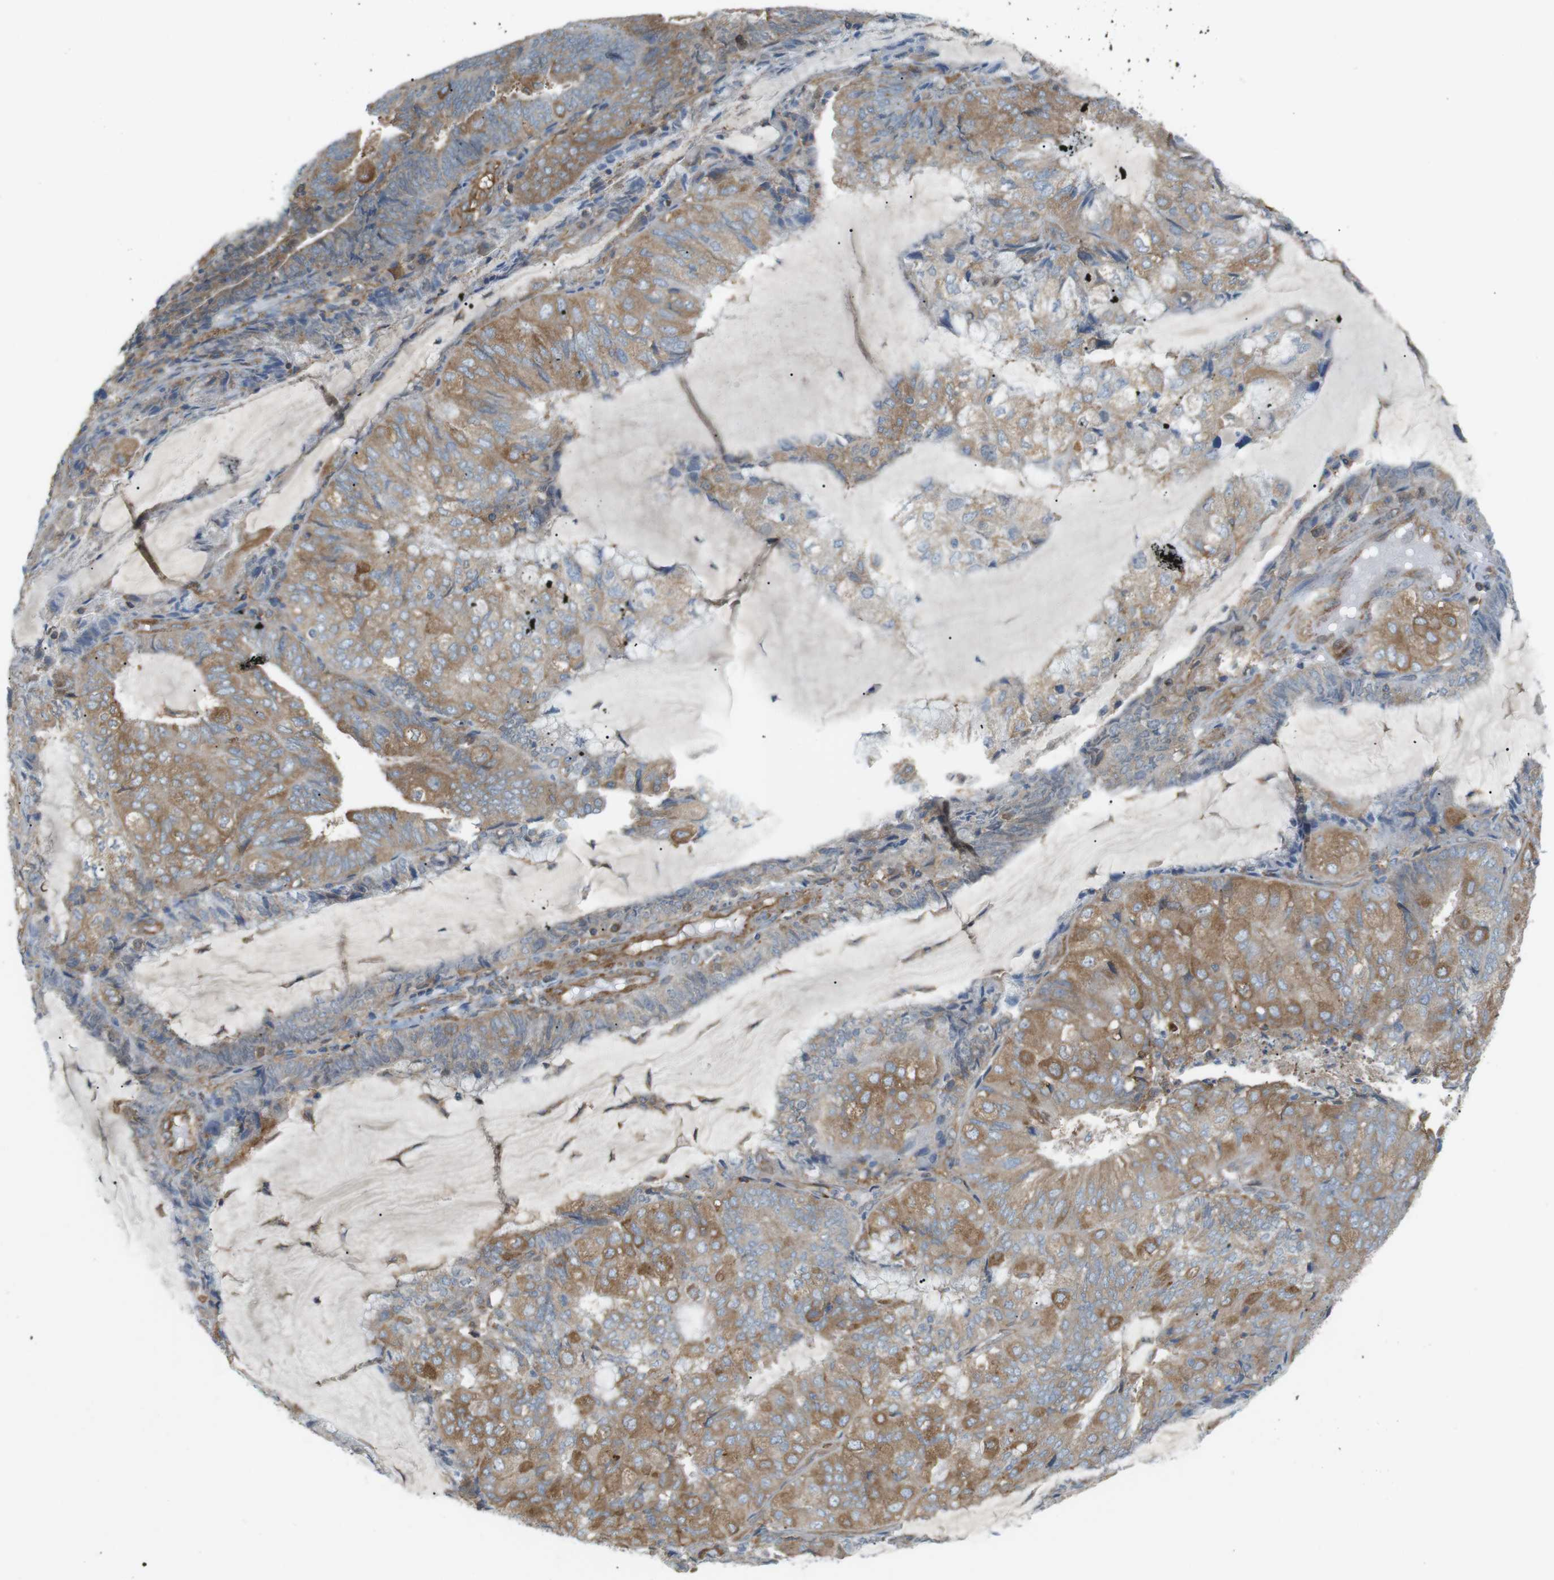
{"staining": {"intensity": "moderate", "quantity": ">75%", "location": "cytoplasmic/membranous"}, "tissue": "endometrial cancer", "cell_type": "Tumor cells", "image_type": "cancer", "snomed": [{"axis": "morphology", "description": "Adenocarcinoma, NOS"}, {"axis": "topography", "description": "Endometrium"}], "caption": "Immunohistochemistry (IHC) photomicrograph of neoplastic tissue: human adenocarcinoma (endometrial) stained using immunohistochemistry demonstrates medium levels of moderate protein expression localized specifically in the cytoplasmic/membranous of tumor cells, appearing as a cytoplasmic/membranous brown color.", "gene": "PEPD", "patient": {"sex": "female", "age": 81}}